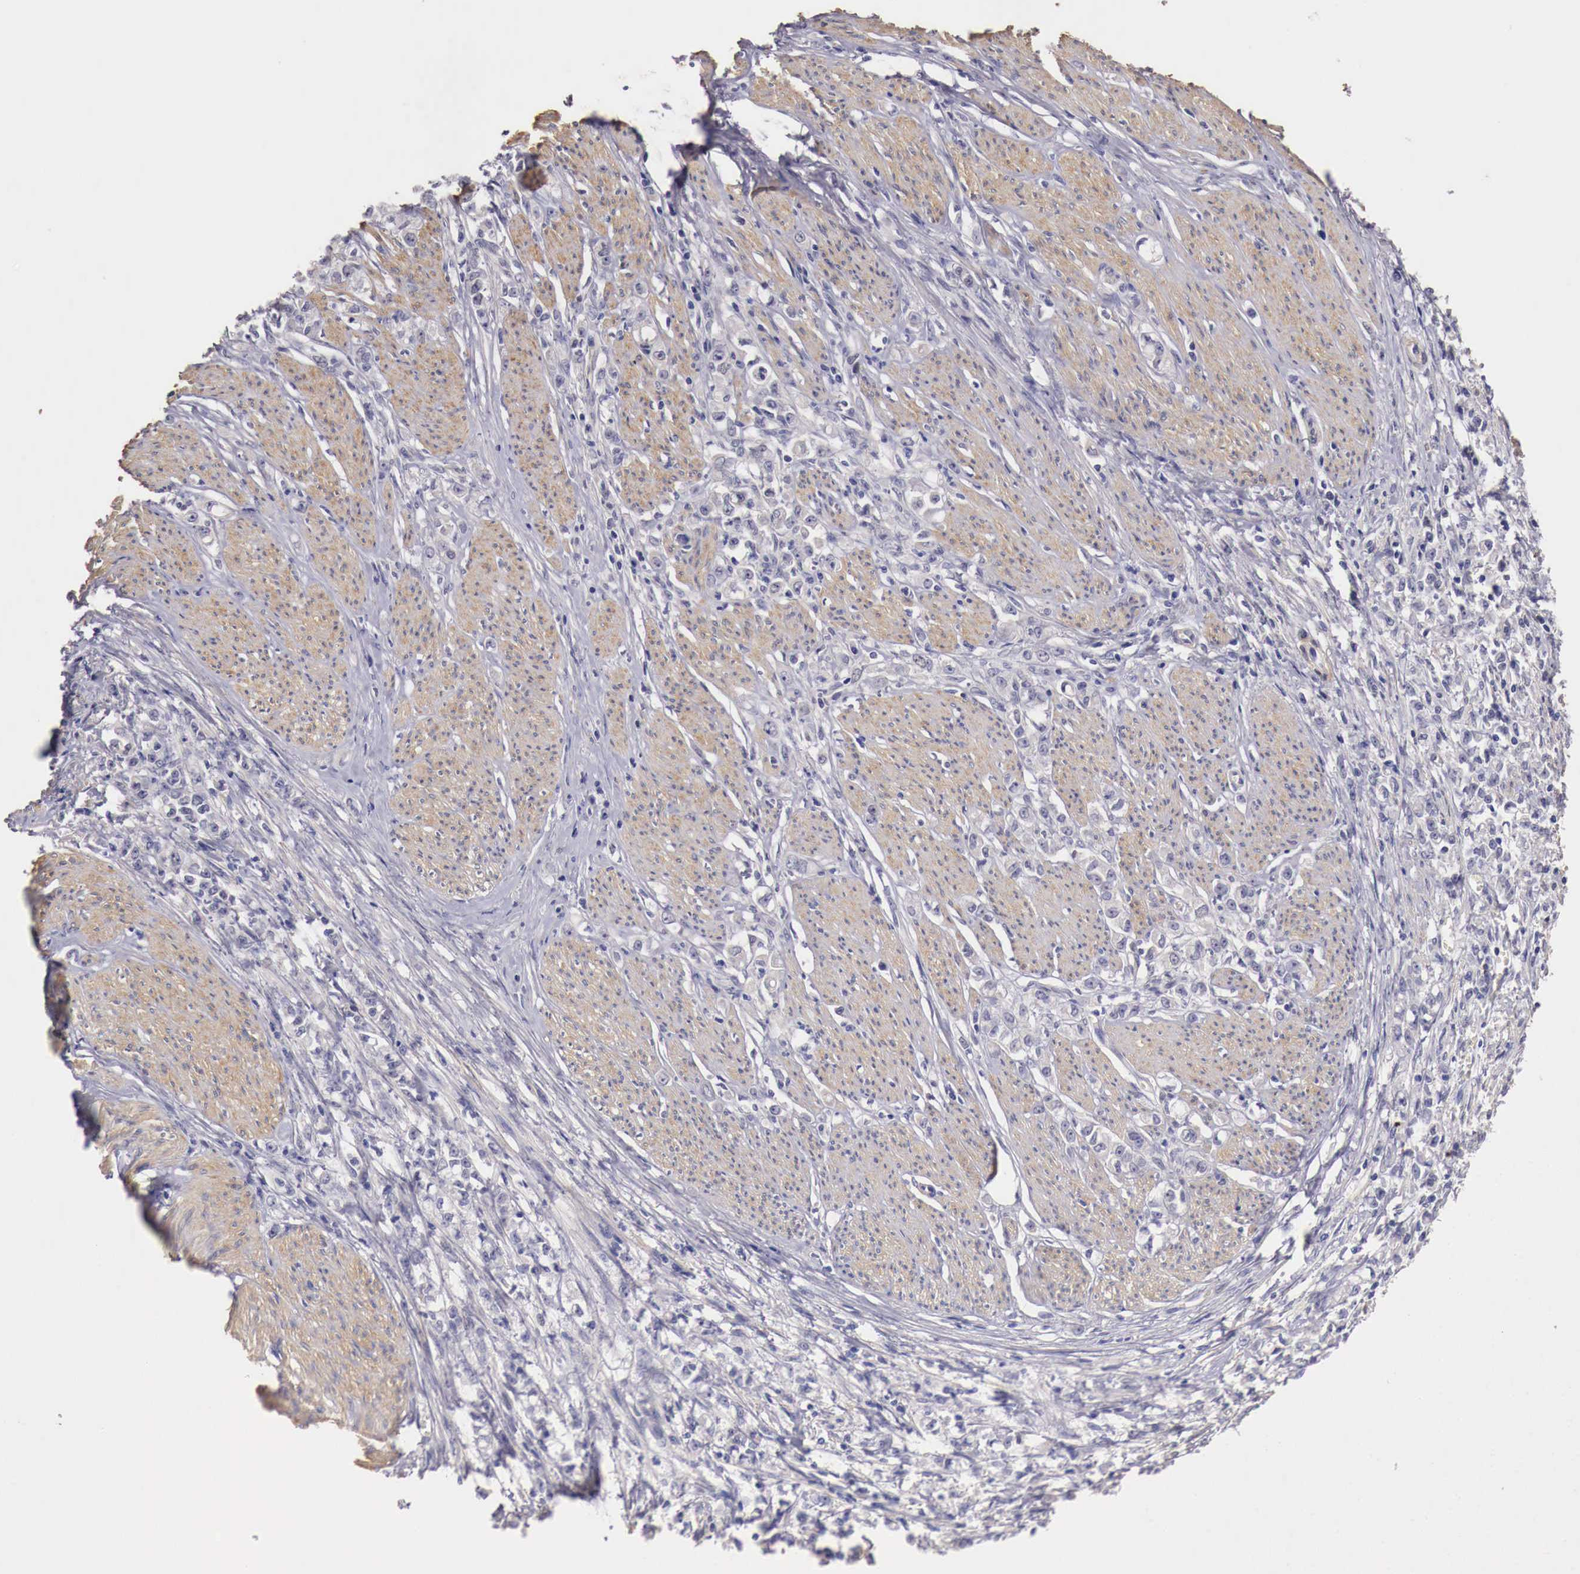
{"staining": {"intensity": "negative", "quantity": "none", "location": "none"}, "tissue": "stomach cancer", "cell_type": "Tumor cells", "image_type": "cancer", "snomed": [{"axis": "morphology", "description": "Adenocarcinoma, NOS"}, {"axis": "topography", "description": "Stomach"}], "caption": "Immunohistochemical staining of human stomach adenocarcinoma exhibits no significant expression in tumor cells.", "gene": "ENOX2", "patient": {"sex": "male", "age": 72}}